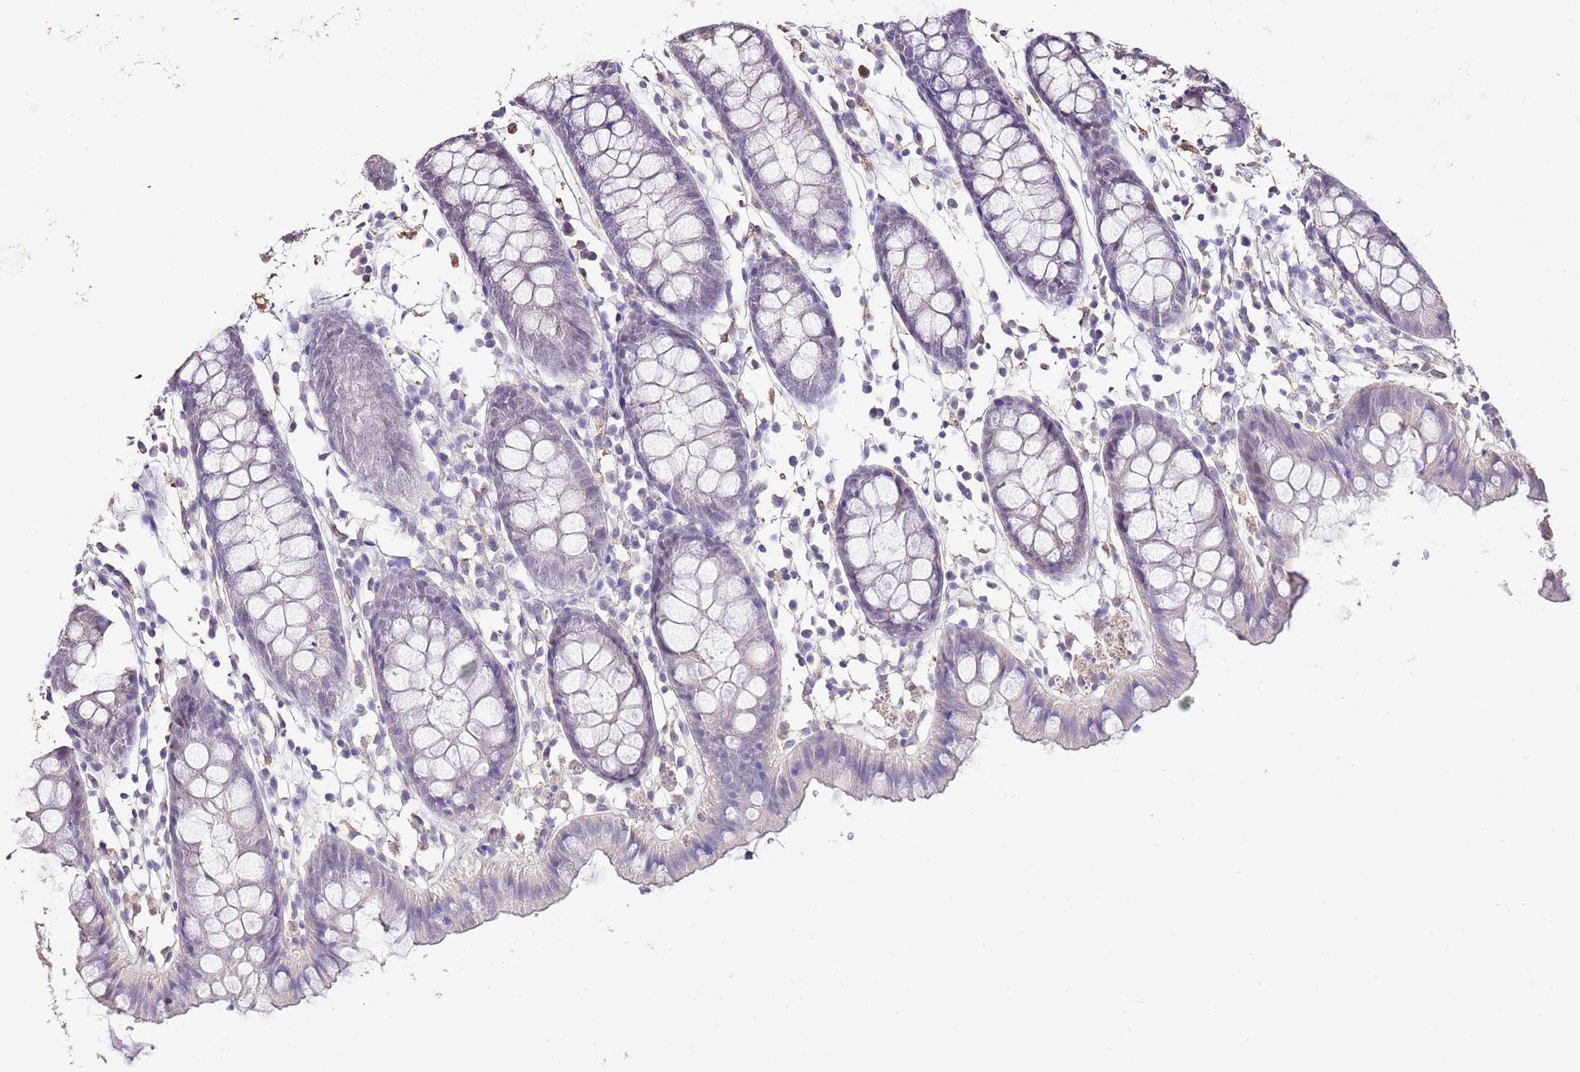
{"staining": {"intensity": "negative", "quantity": "none", "location": "none"}, "tissue": "colon", "cell_type": "Endothelial cells", "image_type": "normal", "snomed": [{"axis": "morphology", "description": "Normal tissue, NOS"}, {"axis": "topography", "description": "Colon"}], "caption": "An image of human colon is negative for staining in endothelial cells. (Stains: DAB (3,3'-diaminobenzidine) immunohistochemistry with hematoxylin counter stain, Microscopy: brightfield microscopy at high magnification).", "gene": "IZUMO4", "patient": {"sex": "female", "age": 84}}